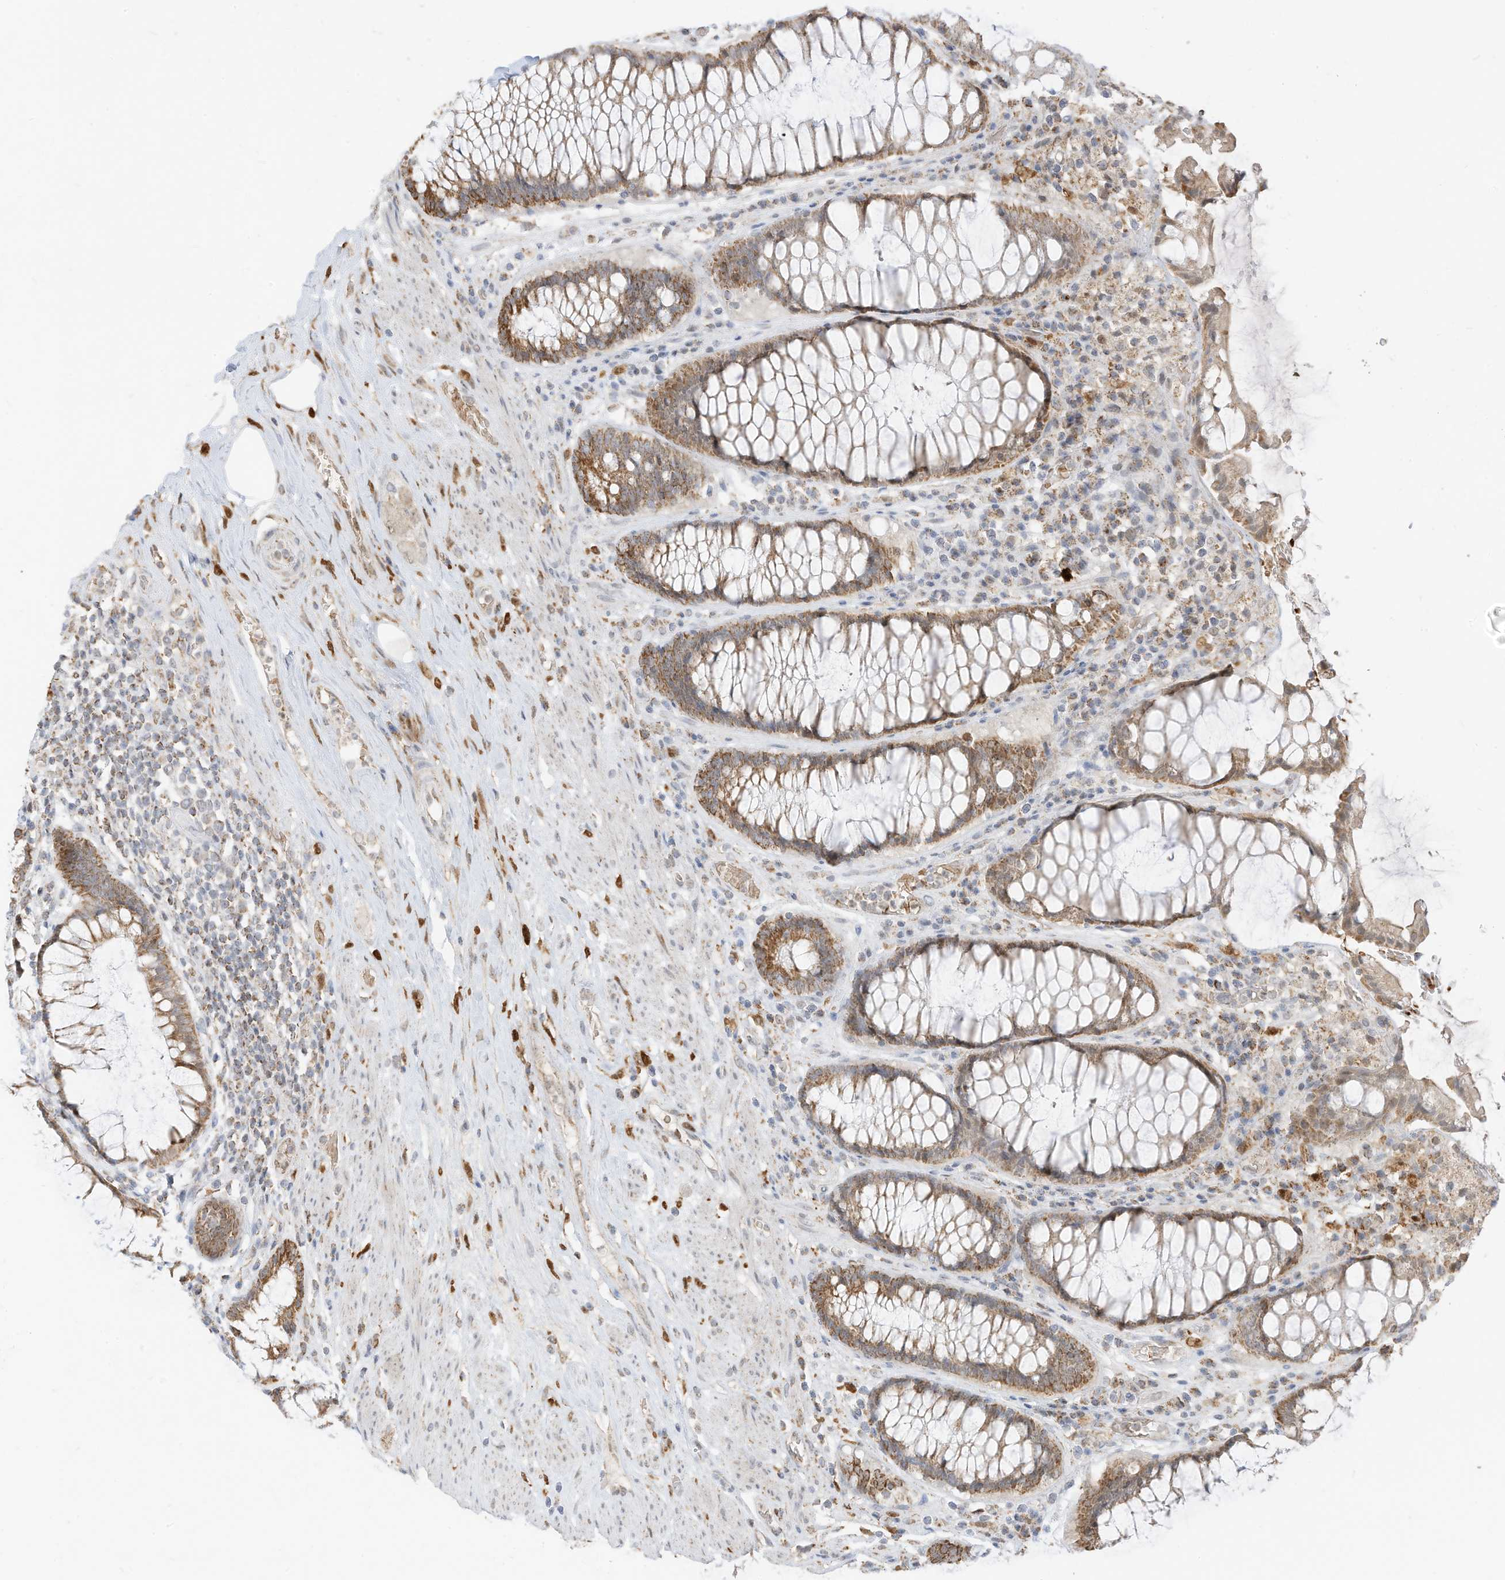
{"staining": {"intensity": "moderate", "quantity": ">75%", "location": "cytoplasmic/membranous"}, "tissue": "rectum", "cell_type": "Glandular cells", "image_type": "normal", "snomed": [{"axis": "morphology", "description": "Normal tissue, NOS"}, {"axis": "topography", "description": "Rectum"}], "caption": "Immunohistochemistry histopathology image of benign human rectum stained for a protein (brown), which shows medium levels of moderate cytoplasmic/membranous expression in approximately >75% of glandular cells.", "gene": "MTUS2", "patient": {"sex": "male", "age": 64}}